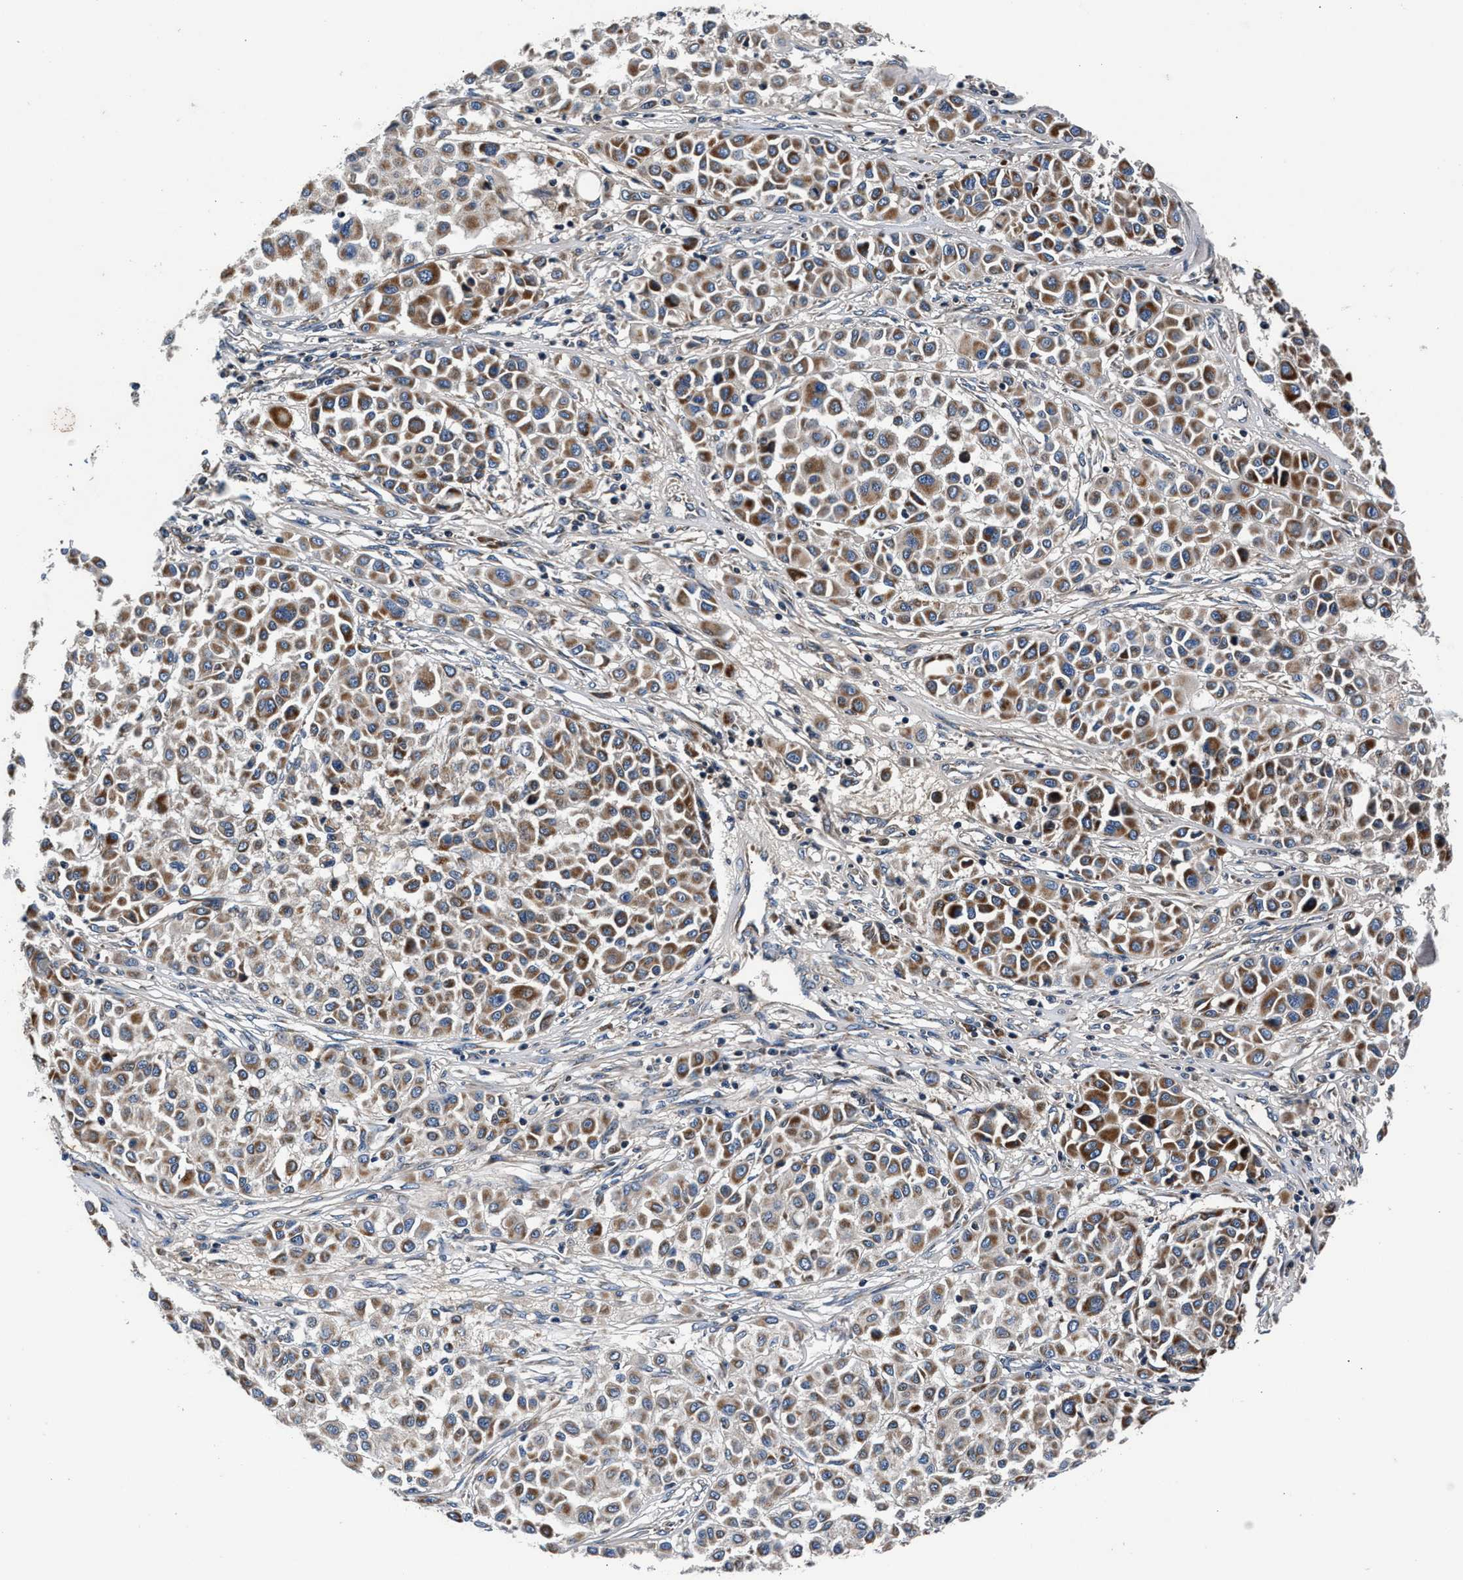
{"staining": {"intensity": "moderate", "quantity": ">75%", "location": "cytoplasmic/membranous"}, "tissue": "melanoma", "cell_type": "Tumor cells", "image_type": "cancer", "snomed": [{"axis": "morphology", "description": "Malignant melanoma, Metastatic site"}, {"axis": "topography", "description": "Soft tissue"}], "caption": "Melanoma was stained to show a protein in brown. There is medium levels of moderate cytoplasmic/membranous expression in approximately >75% of tumor cells.", "gene": "IMMT", "patient": {"sex": "male", "age": 41}}